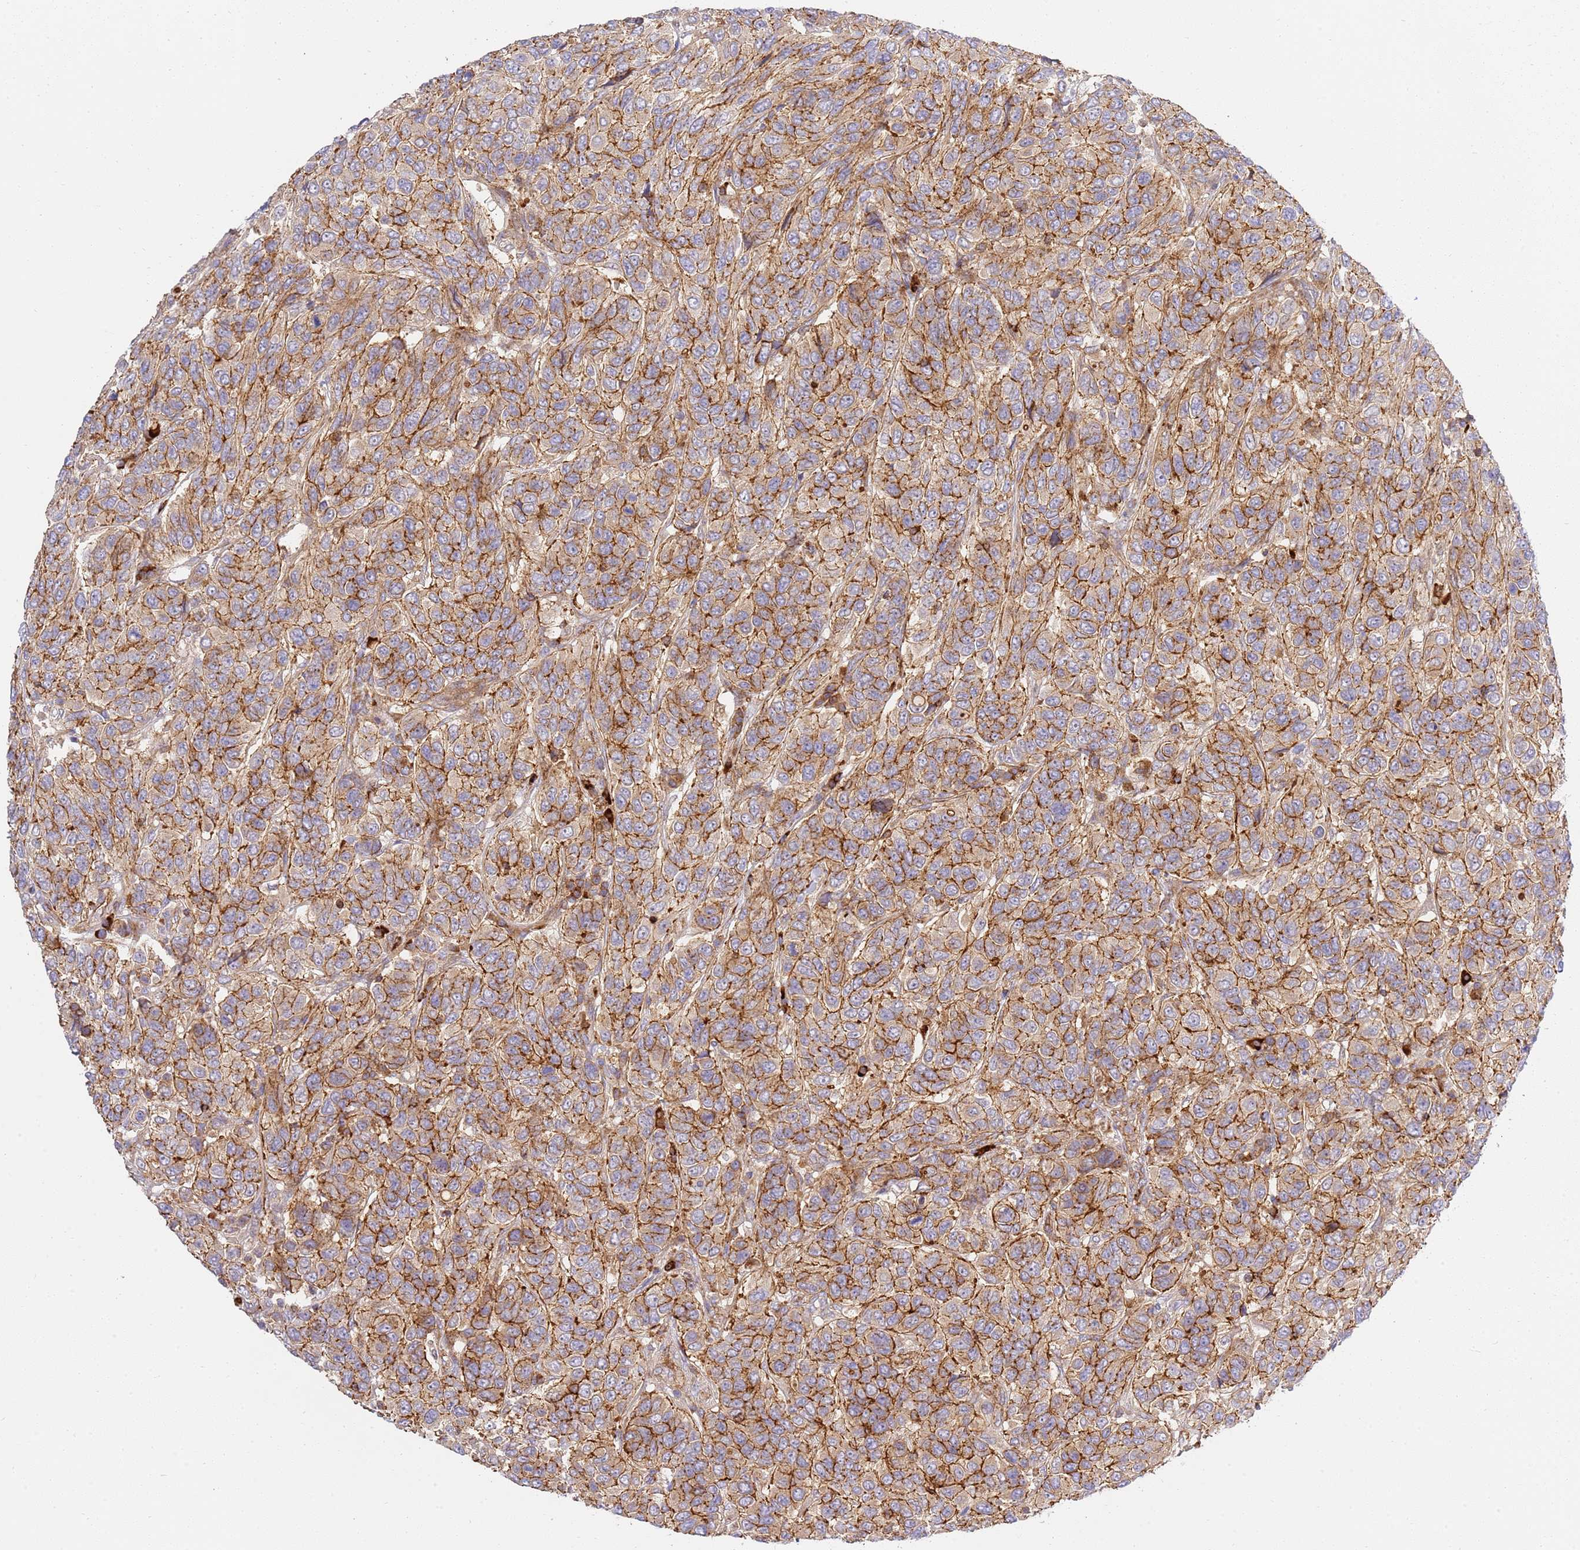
{"staining": {"intensity": "strong", "quantity": ">75%", "location": "cytoplasmic/membranous"}, "tissue": "breast cancer", "cell_type": "Tumor cells", "image_type": "cancer", "snomed": [{"axis": "morphology", "description": "Duct carcinoma"}, {"axis": "topography", "description": "Breast"}], "caption": "The photomicrograph reveals a brown stain indicating the presence of a protein in the cytoplasmic/membranous of tumor cells in breast cancer (invasive ductal carcinoma).", "gene": "EFCAB8", "patient": {"sex": "female", "age": 55}}